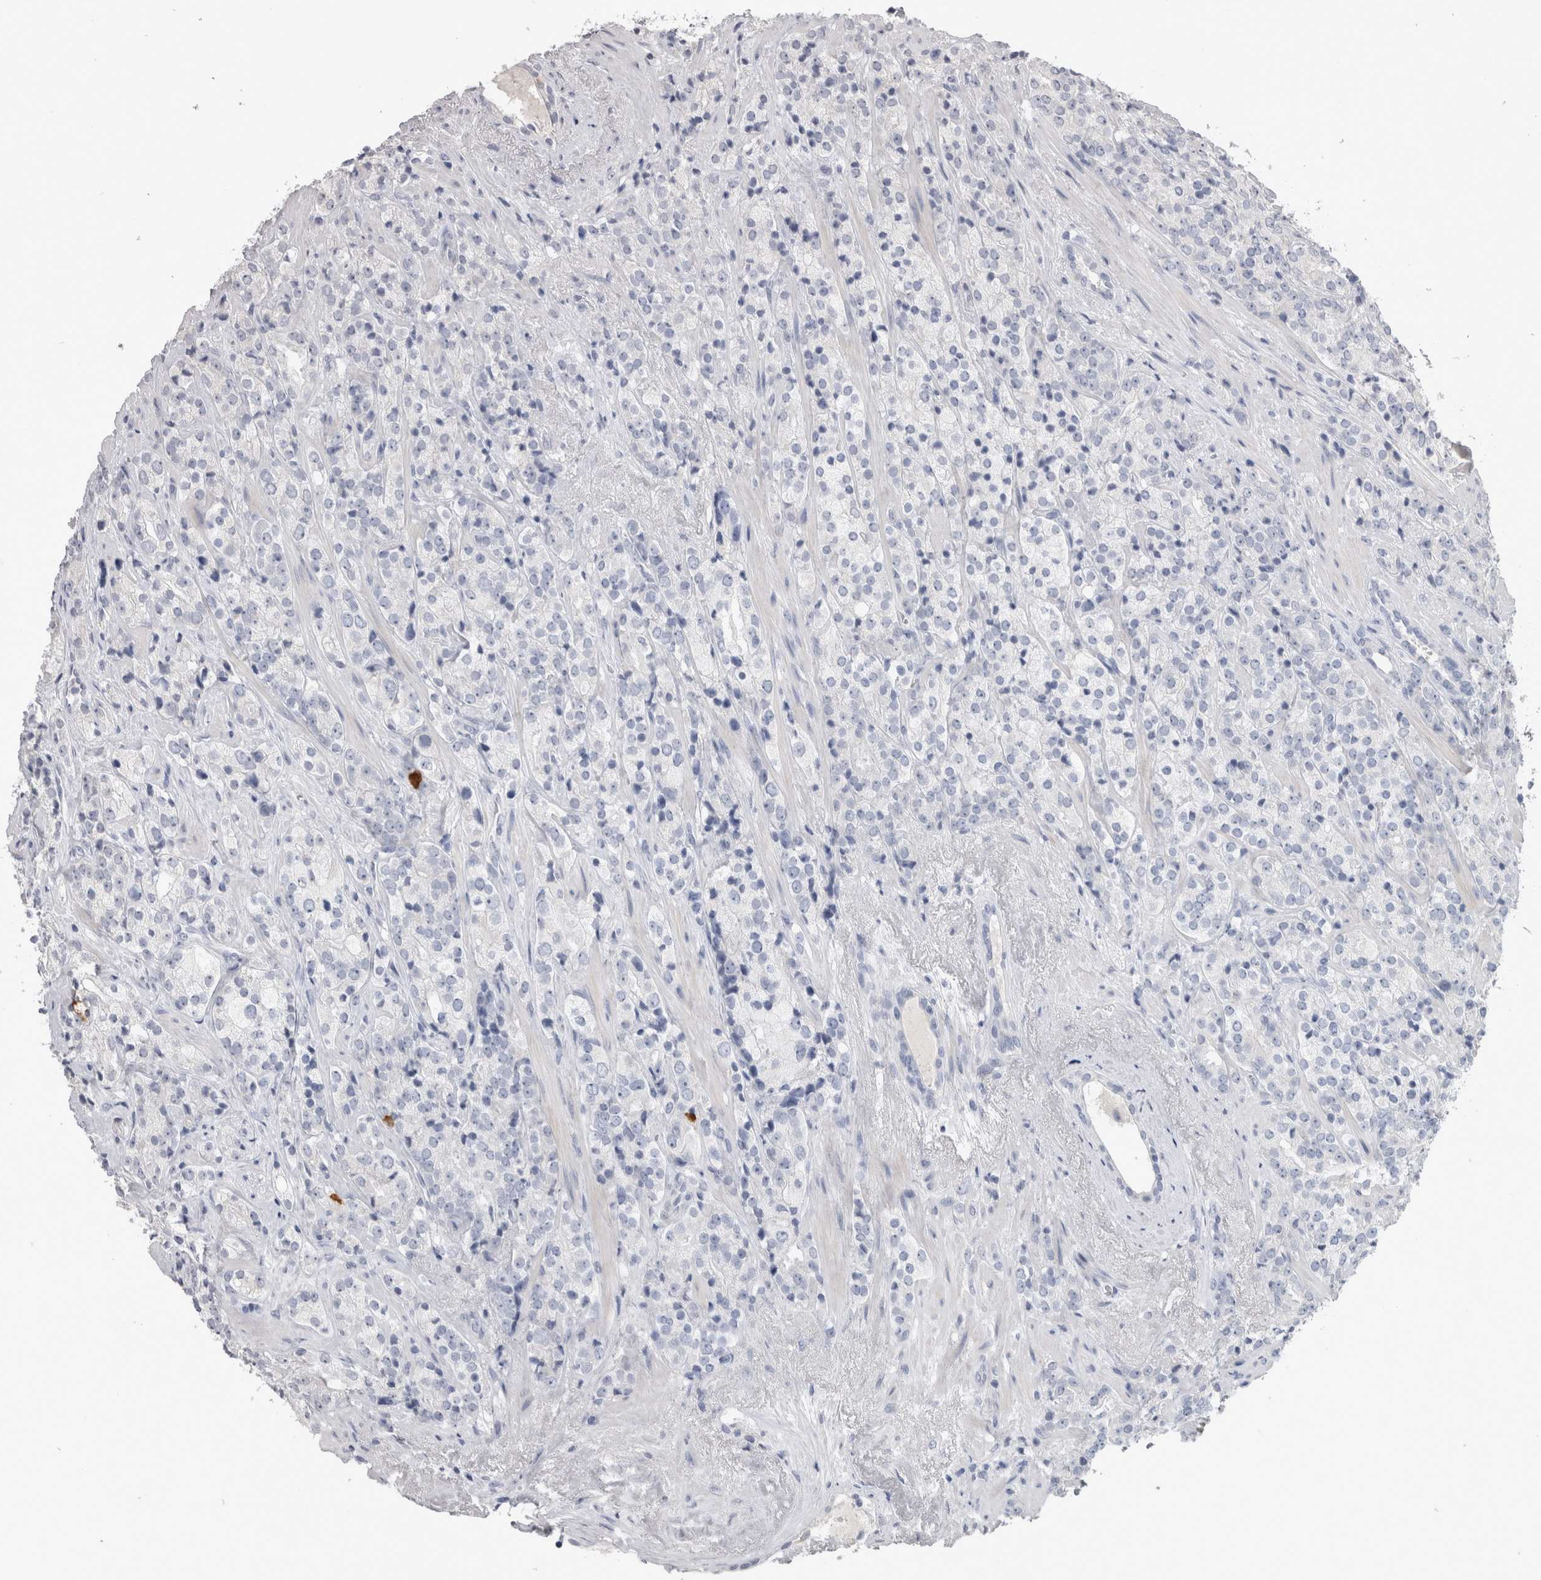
{"staining": {"intensity": "negative", "quantity": "none", "location": "none"}, "tissue": "prostate cancer", "cell_type": "Tumor cells", "image_type": "cancer", "snomed": [{"axis": "morphology", "description": "Adenocarcinoma, High grade"}, {"axis": "topography", "description": "Prostate"}], "caption": "Immunohistochemistry (IHC) photomicrograph of prostate high-grade adenocarcinoma stained for a protein (brown), which displays no expression in tumor cells. (Stains: DAB immunohistochemistry with hematoxylin counter stain, Microscopy: brightfield microscopy at high magnification).", "gene": "ADAM2", "patient": {"sex": "male", "age": 71}}